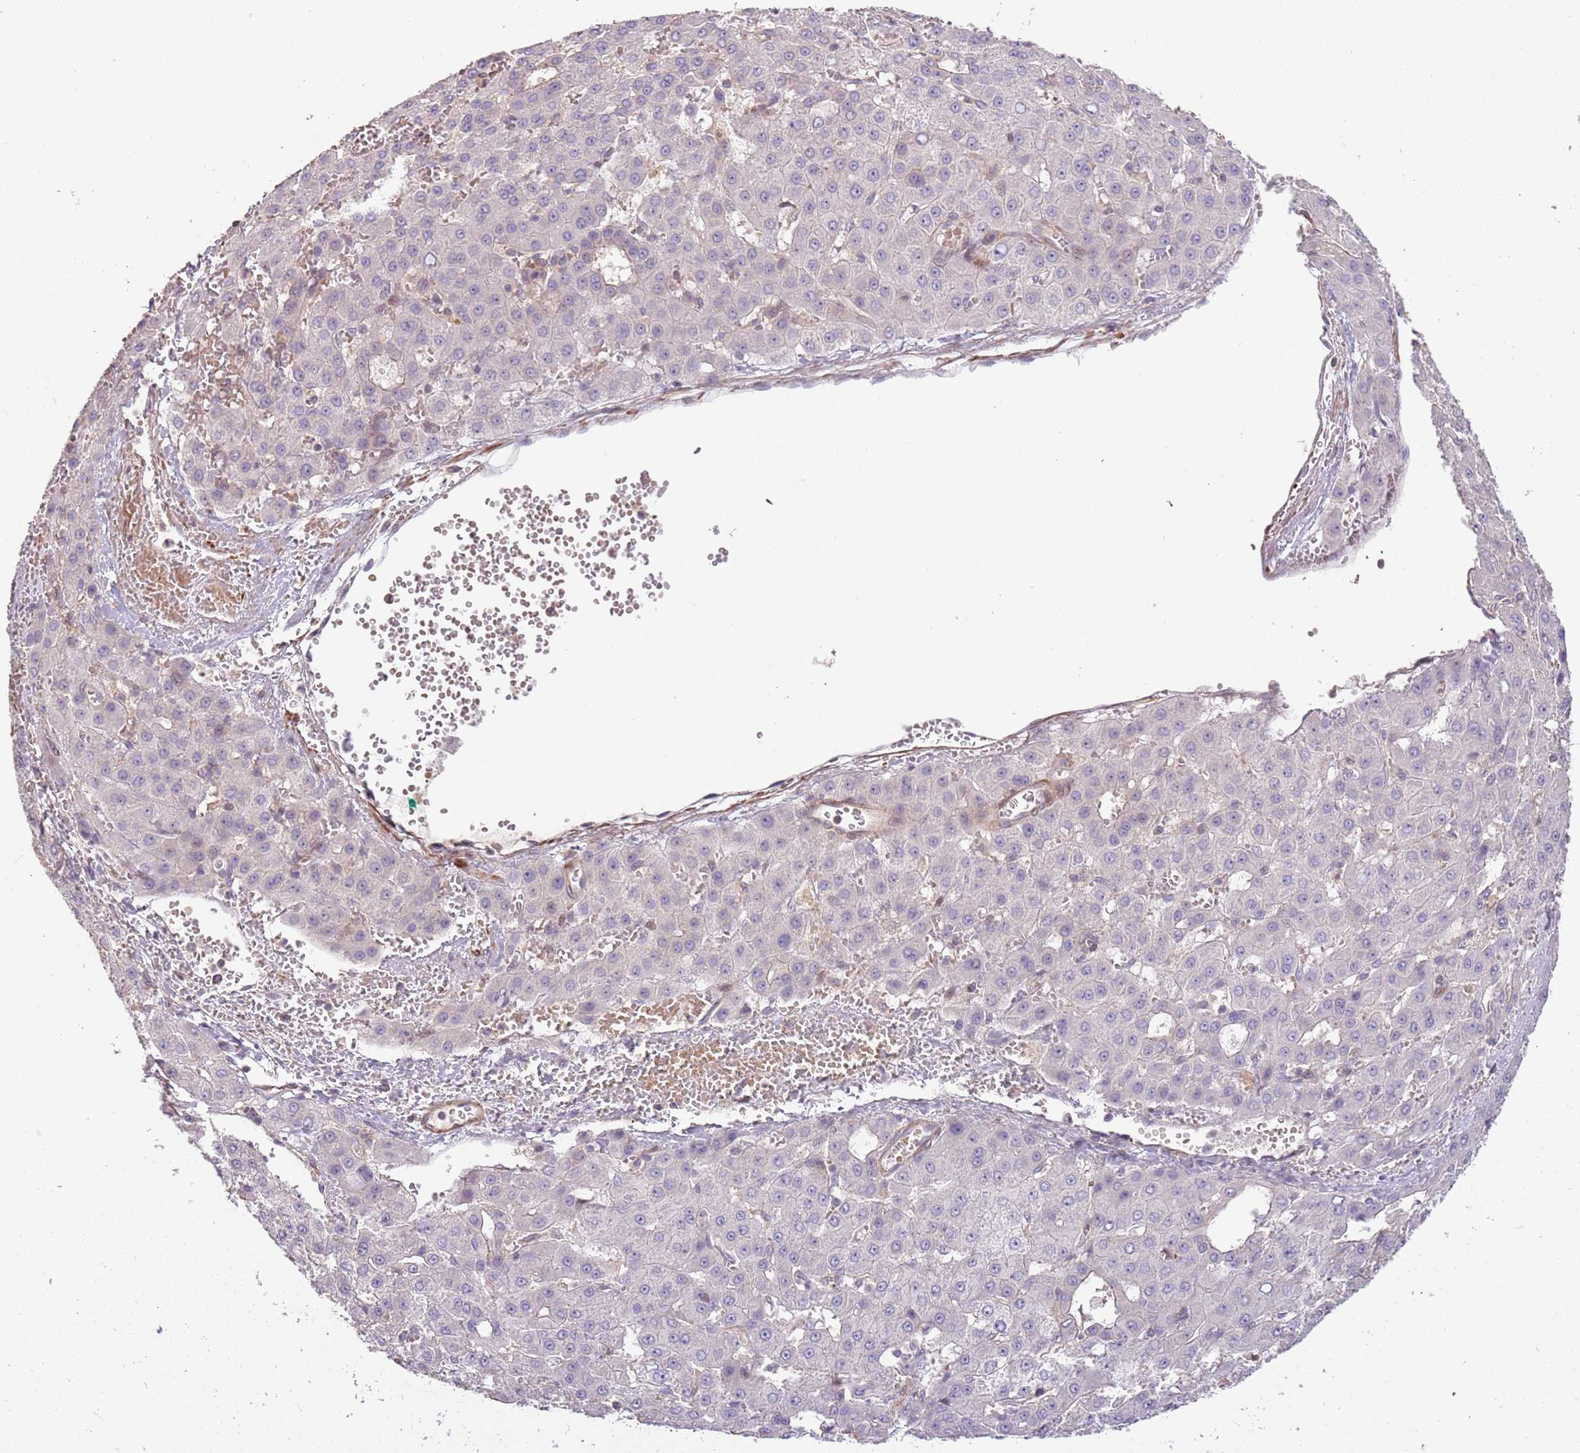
{"staining": {"intensity": "negative", "quantity": "none", "location": "none"}, "tissue": "liver cancer", "cell_type": "Tumor cells", "image_type": "cancer", "snomed": [{"axis": "morphology", "description": "Carcinoma, Hepatocellular, NOS"}, {"axis": "topography", "description": "Liver"}], "caption": "Liver cancer was stained to show a protein in brown. There is no significant expression in tumor cells. The staining is performed using DAB brown chromogen with nuclei counter-stained in using hematoxylin.", "gene": "ADTRP", "patient": {"sex": "male", "age": 47}}